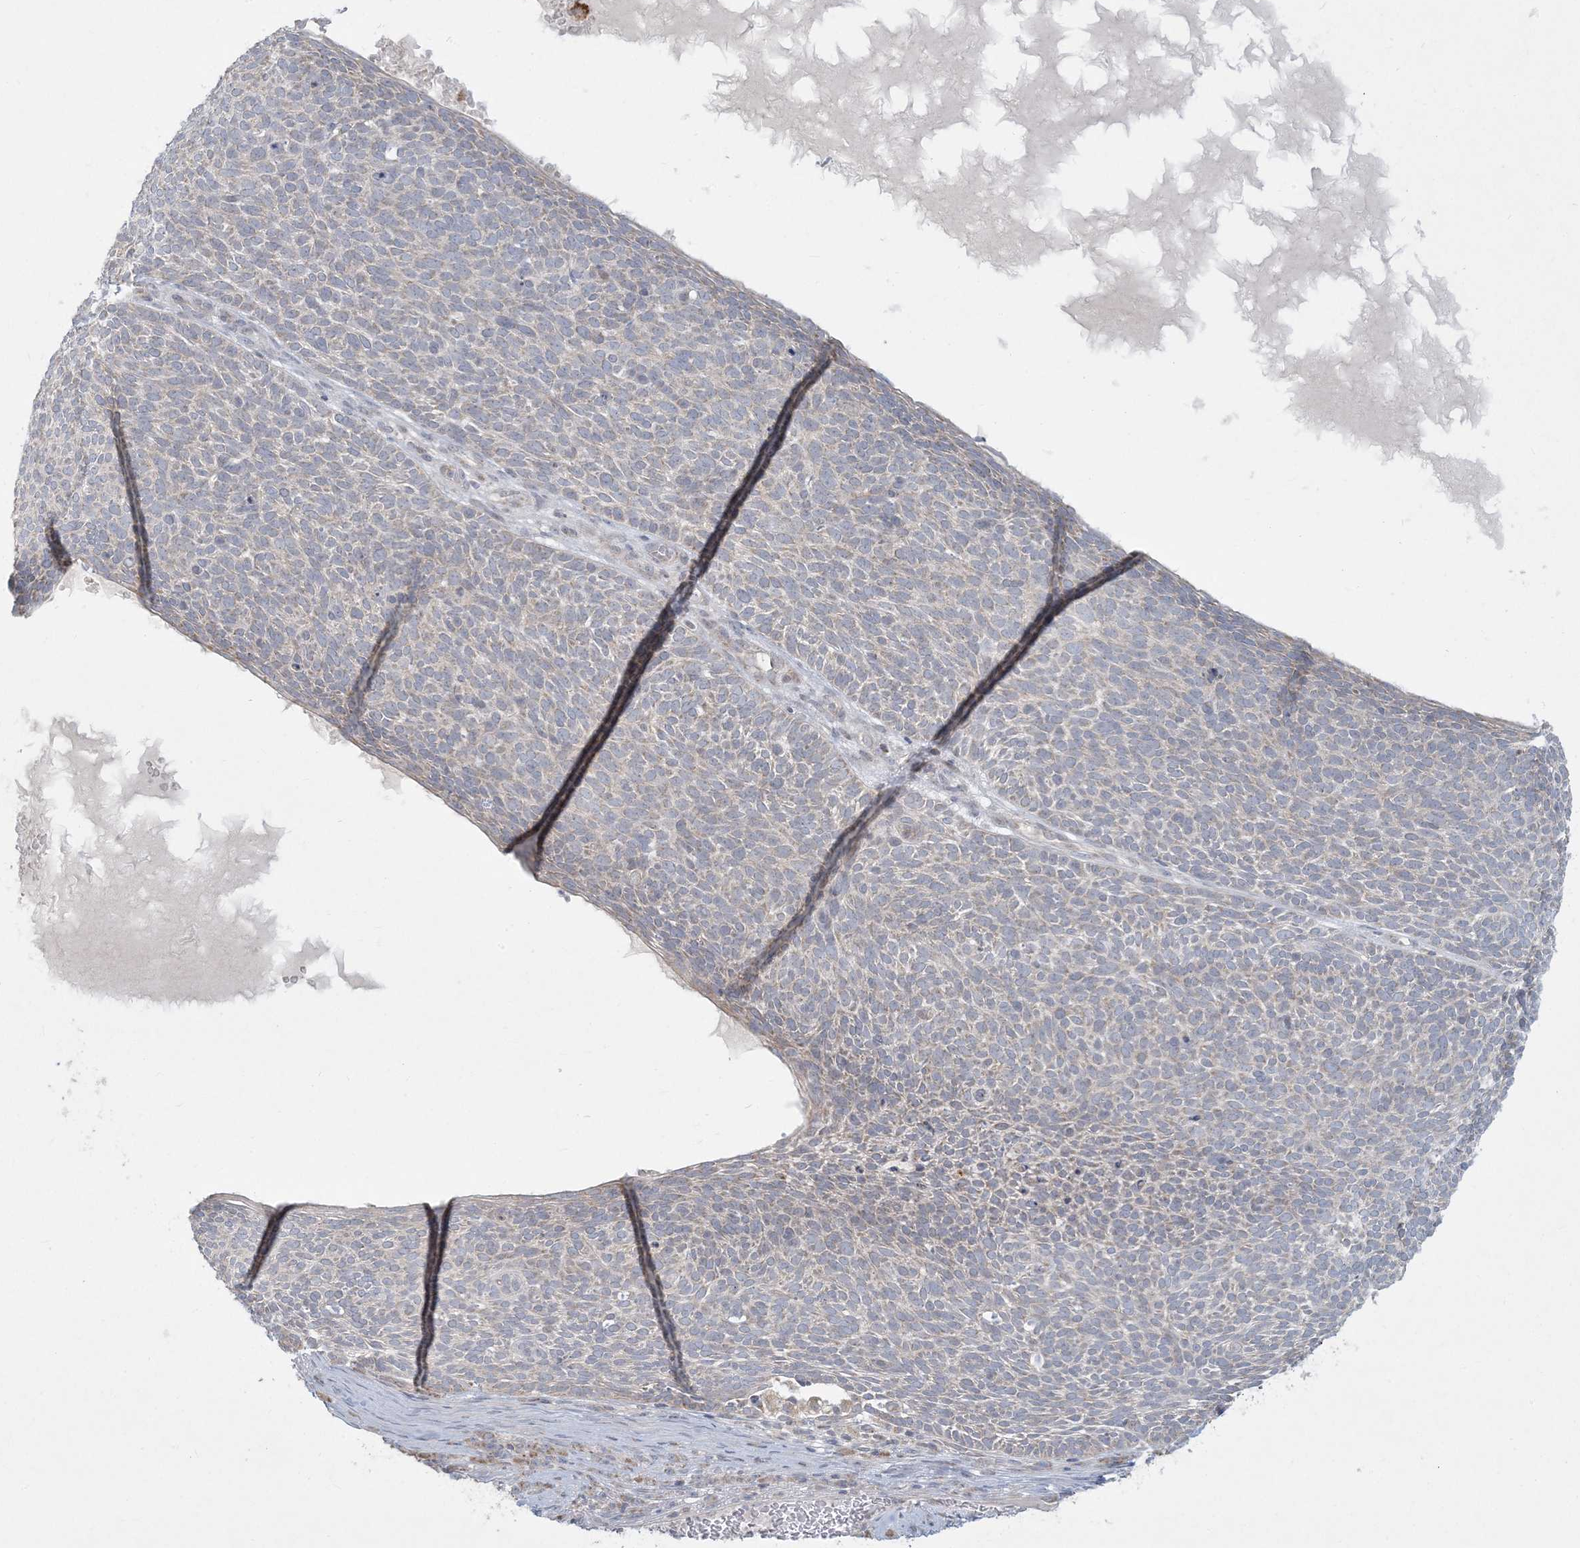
{"staining": {"intensity": "negative", "quantity": "none", "location": "none"}, "tissue": "skin cancer", "cell_type": "Tumor cells", "image_type": "cancer", "snomed": [{"axis": "morphology", "description": "Squamous cell carcinoma, NOS"}, {"axis": "topography", "description": "Skin"}], "caption": "Tumor cells are negative for protein expression in human squamous cell carcinoma (skin). (DAB (3,3'-diaminobenzidine) IHC visualized using brightfield microscopy, high magnification).", "gene": "MCAT", "patient": {"sex": "female", "age": 90}}